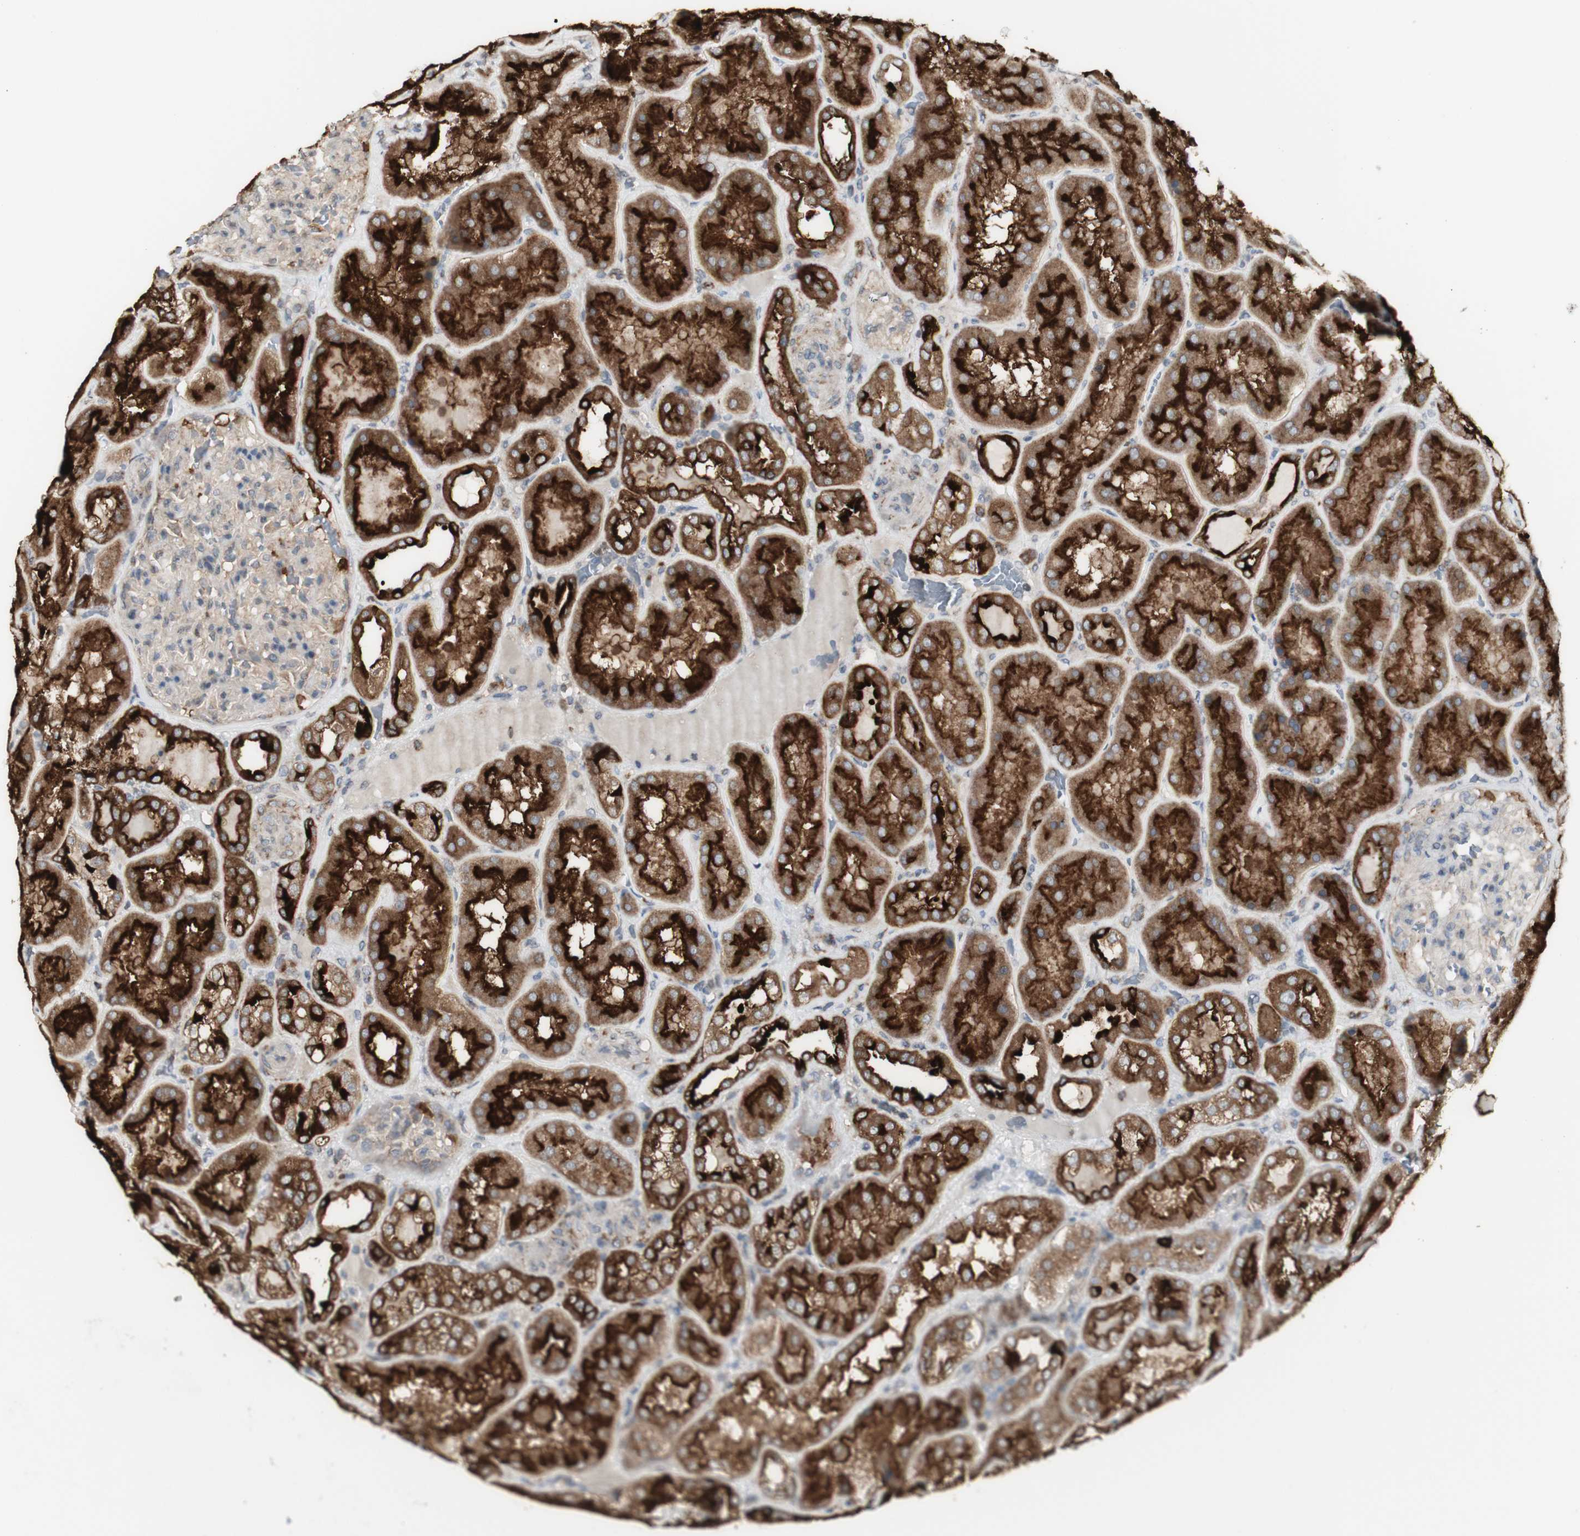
{"staining": {"intensity": "weak", "quantity": "<25%", "location": "cytoplasmic/membranous"}, "tissue": "kidney", "cell_type": "Cells in glomeruli", "image_type": "normal", "snomed": [{"axis": "morphology", "description": "Normal tissue, NOS"}, {"axis": "topography", "description": "Kidney"}], "caption": "Immunohistochemistry (IHC) photomicrograph of unremarkable kidney stained for a protein (brown), which shows no expression in cells in glomeruli. Nuclei are stained in blue.", "gene": "ATP6V1E1", "patient": {"sex": "female", "age": 56}}